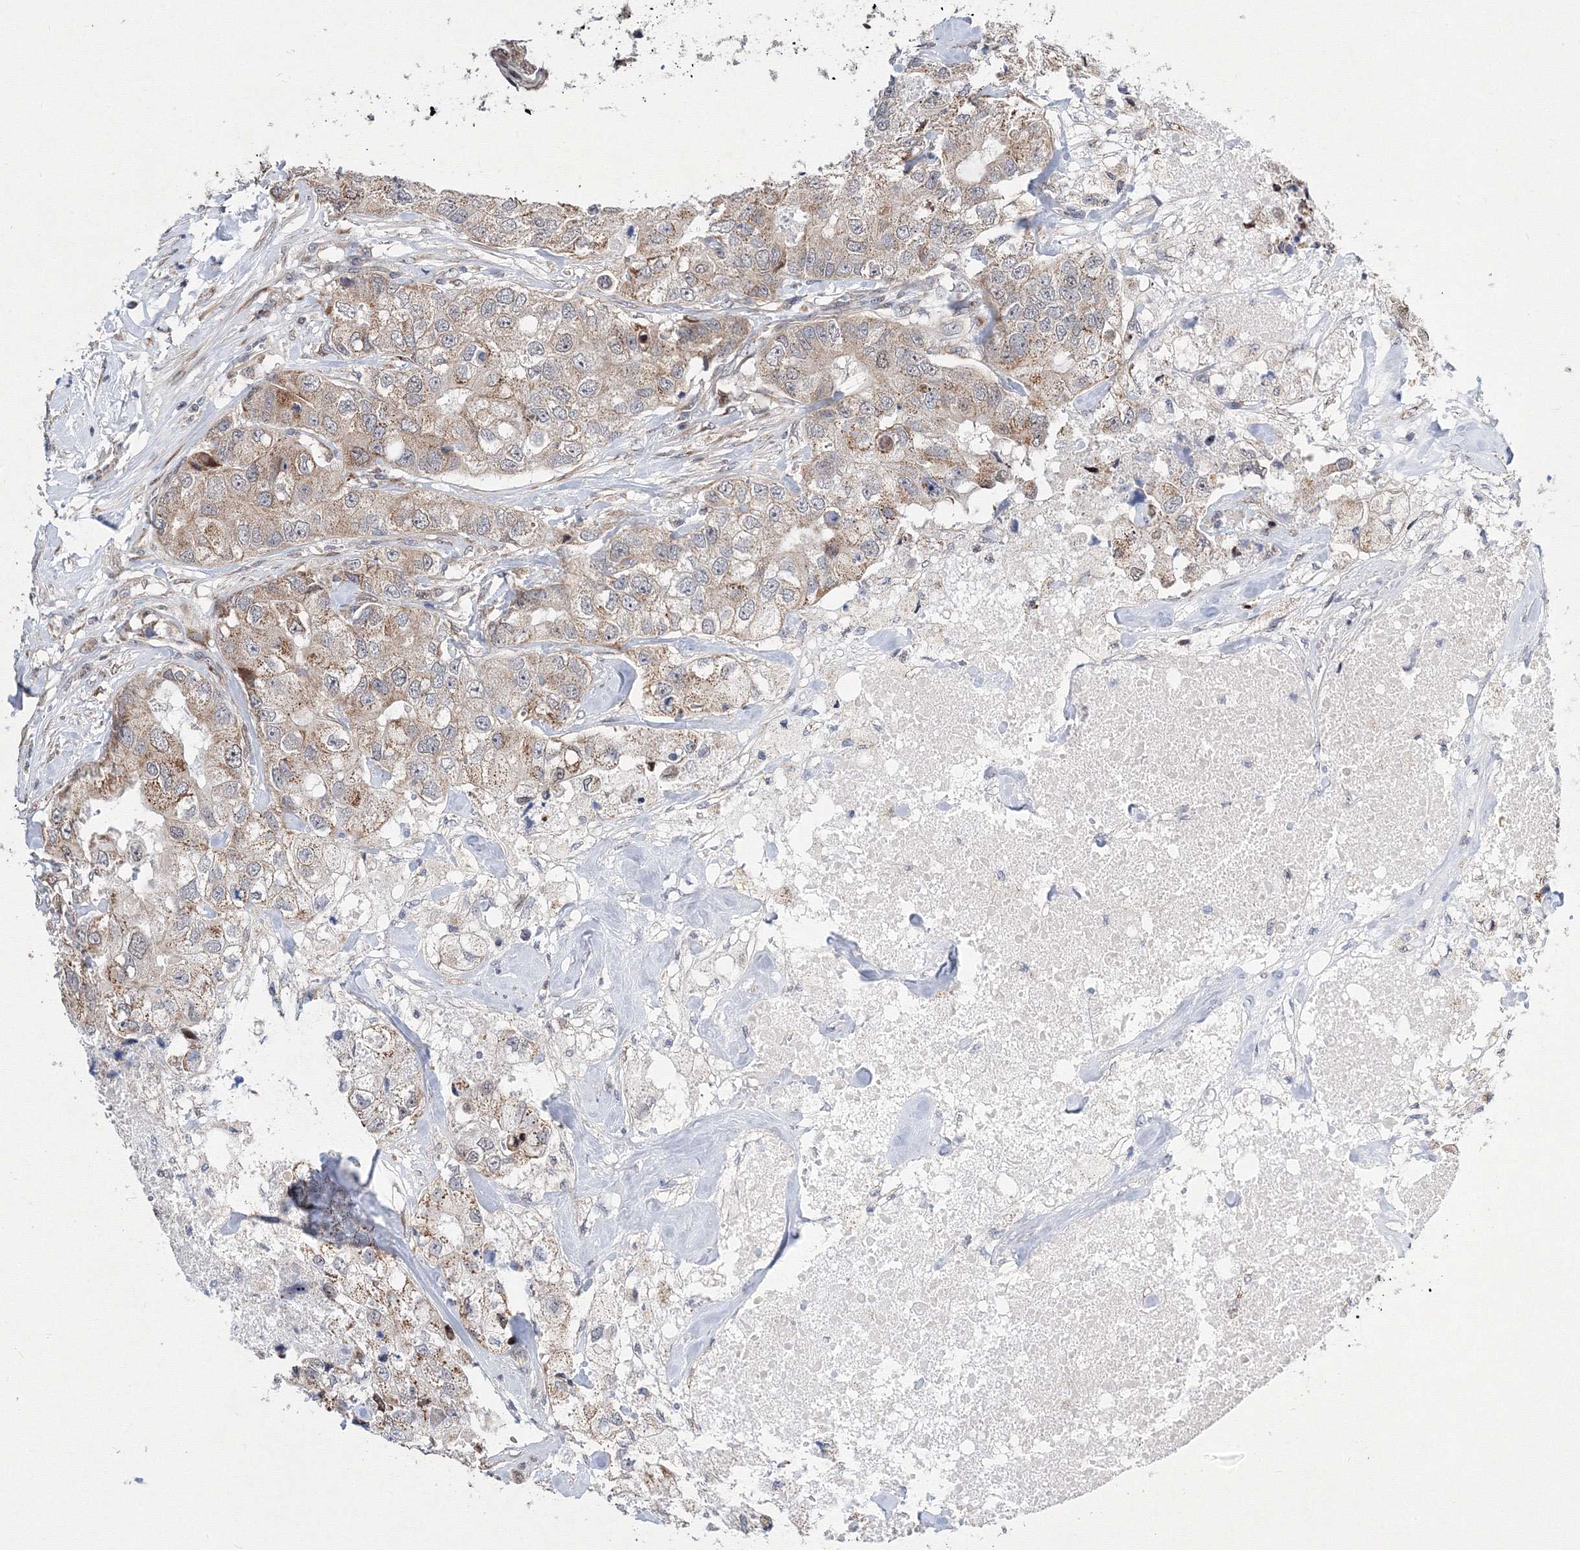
{"staining": {"intensity": "weak", "quantity": ">75%", "location": "cytoplasmic/membranous"}, "tissue": "breast cancer", "cell_type": "Tumor cells", "image_type": "cancer", "snomed": [{"axis": "morphology", "description": "Duct carcinoma"}, {"axis": "topography", "description": "Breast"}], "caption": "IHC image of neoplastic tissue: human breast invasive ductal carcinoma stained using IHC shows low levels of weak protein expression localized specifically in the cytoplasmic/membranous of tumor cells, appearing as a cytoplasmic/membranous brown color.", "gene": "GPN1", "patient": {"sex": "female", "age": 62}}